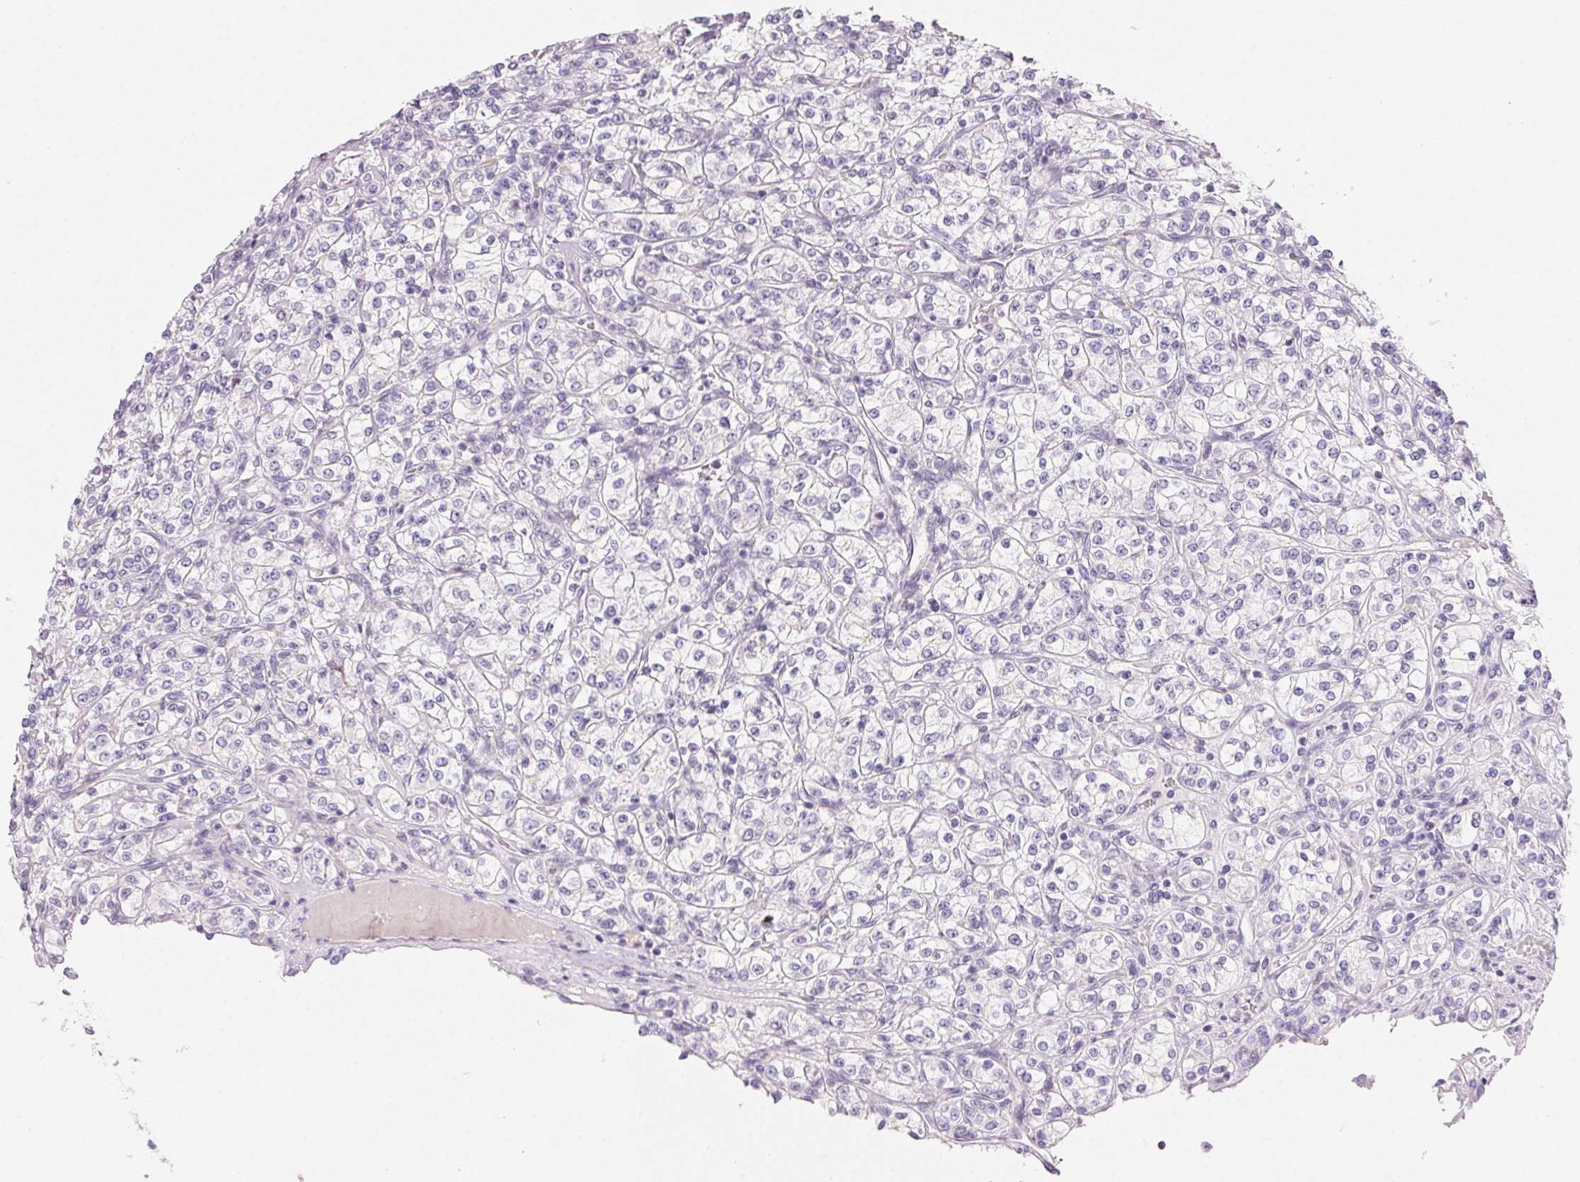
{"staining": {"intensity": "negative", "quantity": "none", "location": "none"}, "tissue": "renal cancer", "cell_type": "Tumor cells", "image_type": "cancer", "snomed": [{"axis": "morphology", "description": "Adenocarcinoma, NOS"}, {"axis": "topography", "description": "Kidney"}], "caption": "The micrograph displays no staining of tumor cells in renal adenocarcinoma. The staining was performed using DAB to visualize the protein expression in brown, while the nuclei were stained in blue with hematoxylin (Magnification: 20x).", "gene": "BPIFB2", "patient": {"sex": "male", "age": 77}}